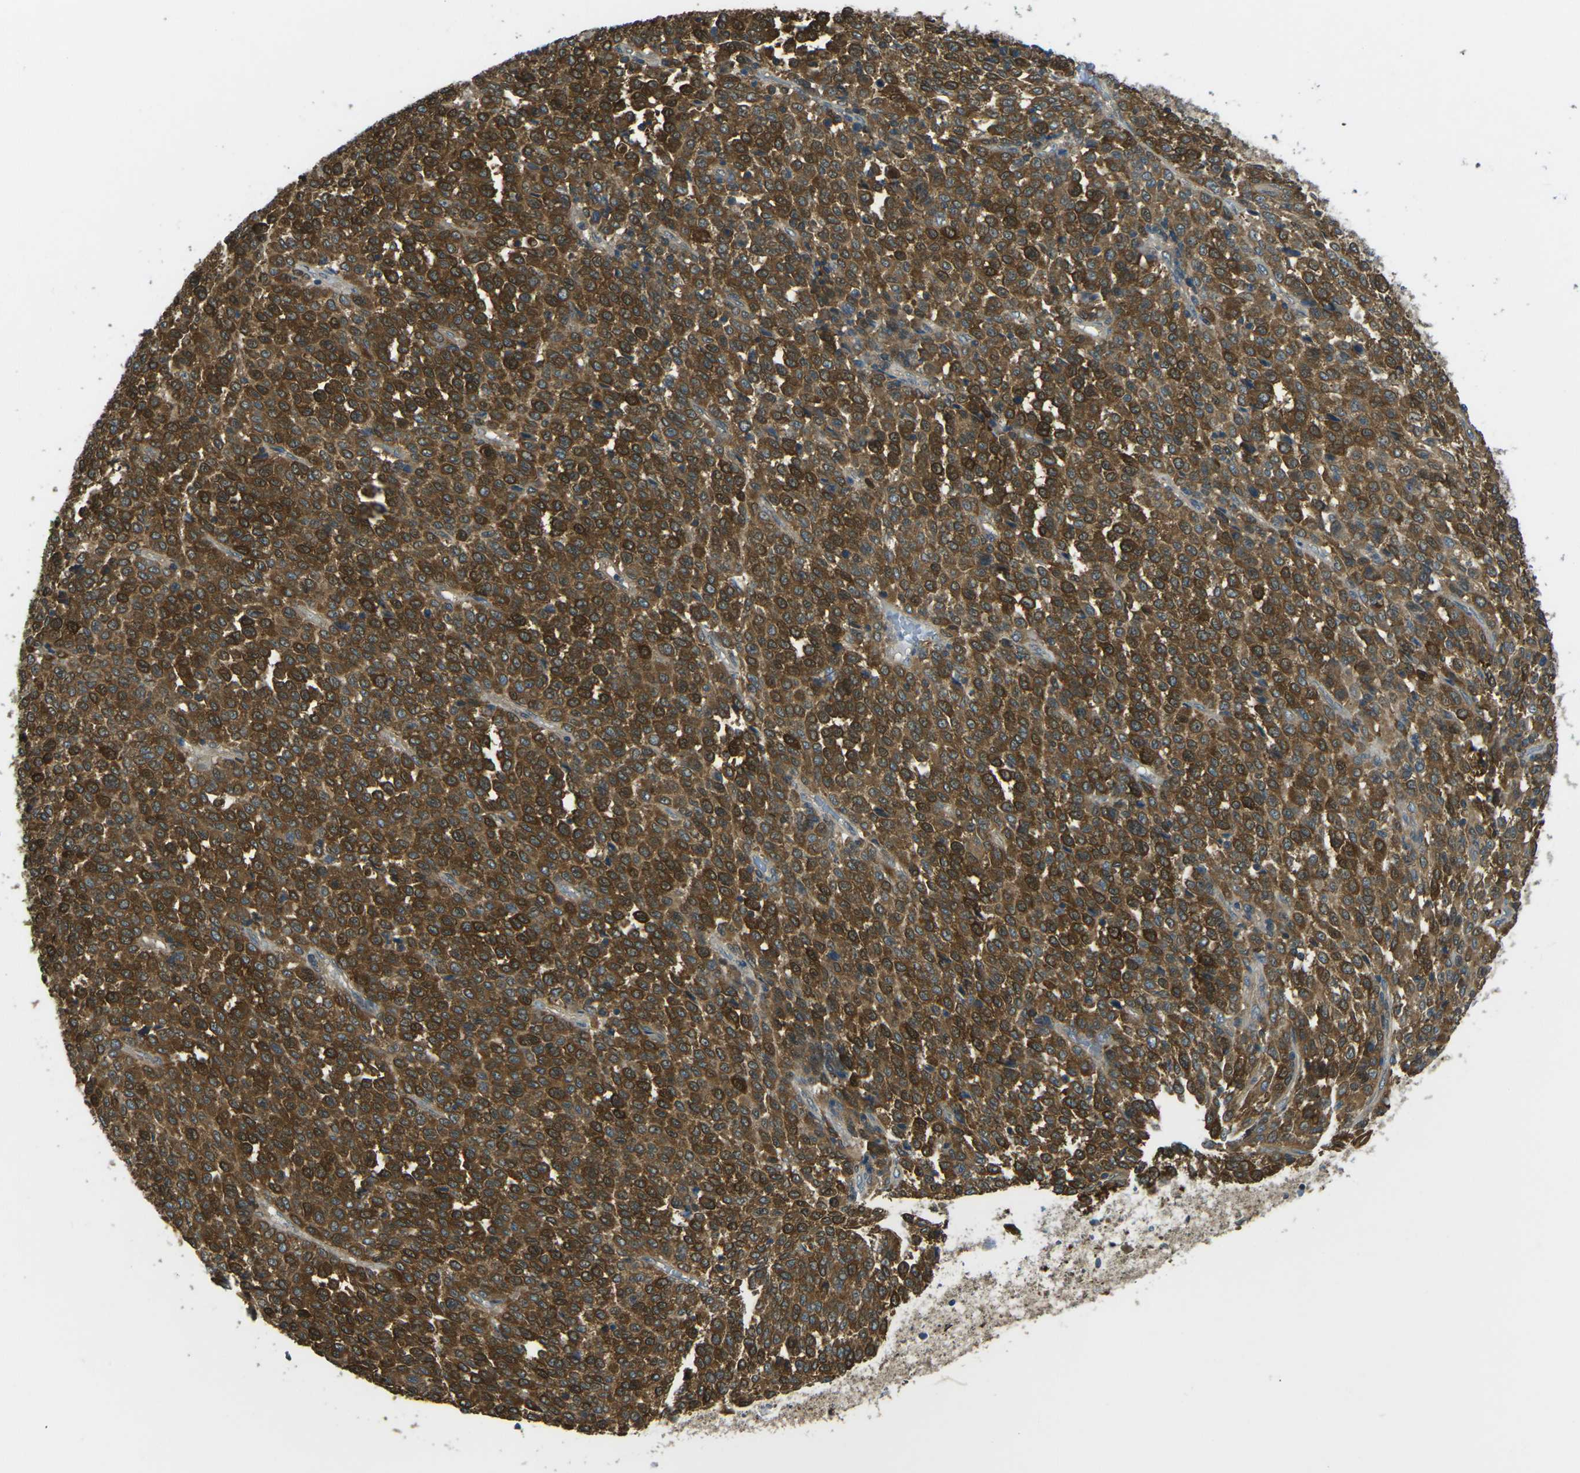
{"staining": {"intensity": "strong", "quantity": ">75%", "location": "cytoplasmic/membranous,nuclear"}, "tissue": "melanoma", "cell_type": "Tumor cells", "image_type": "cancer", "snomed": [{"axis": "morphology", "description": "Malignant melanoma, Metastatic site"}, {"axis": "topography", "description": "Pancreas"}], "caption": "Human malignant melanoma (metastatic site) stained for a protein (brown) shows strong cytoplasmic/membranous and nuclear positive positivity in about >75% of tumor cells.", "gene": "PIEZO2", "patient": {"sex": "female", "age": 30}}